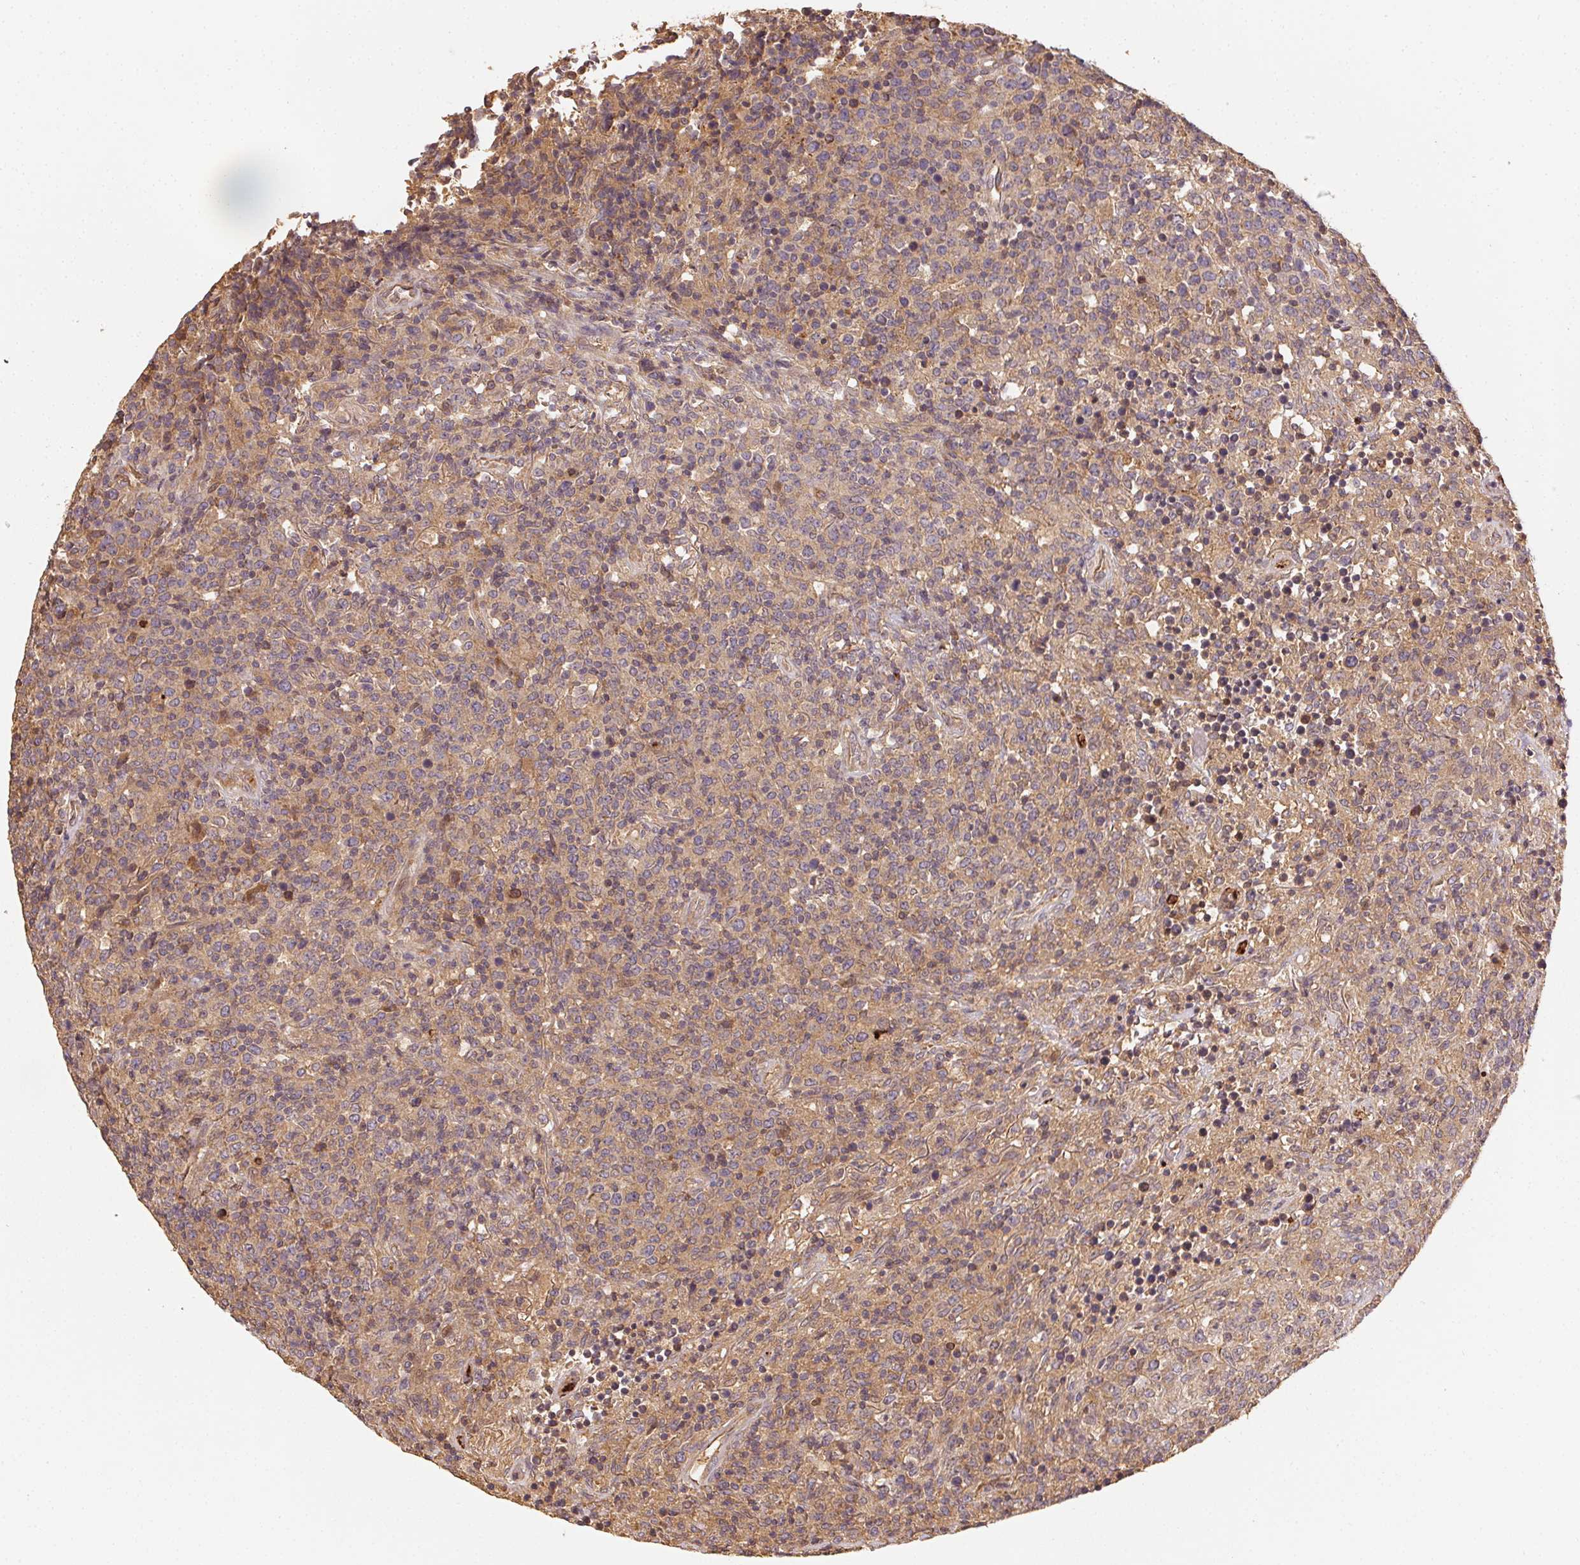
{"staining": {"intensity": "weak", "quantity": "25%-75%", "location": "cytoplasmic/membranous"}, "tissue": "lymphoma", "cell_type": "Tumor cells", "image_type": "cancer", "snomed": [{"axis": "morphology", "description": "Malignant lymphoma, non-Hodgkin's type, High grade"}, {"axis": "topography", "description": "Lung"}], "caption": "Lymphoma stained with DAB IHC shows low levels of weak cytoplasmic/membranous expression in approximately 25%-75% of tumor cells. (Brightfield microscopy of DAB IHC at high magnification).", "gene": "RALA", "patient": {"sex": "male", "age": 79}}